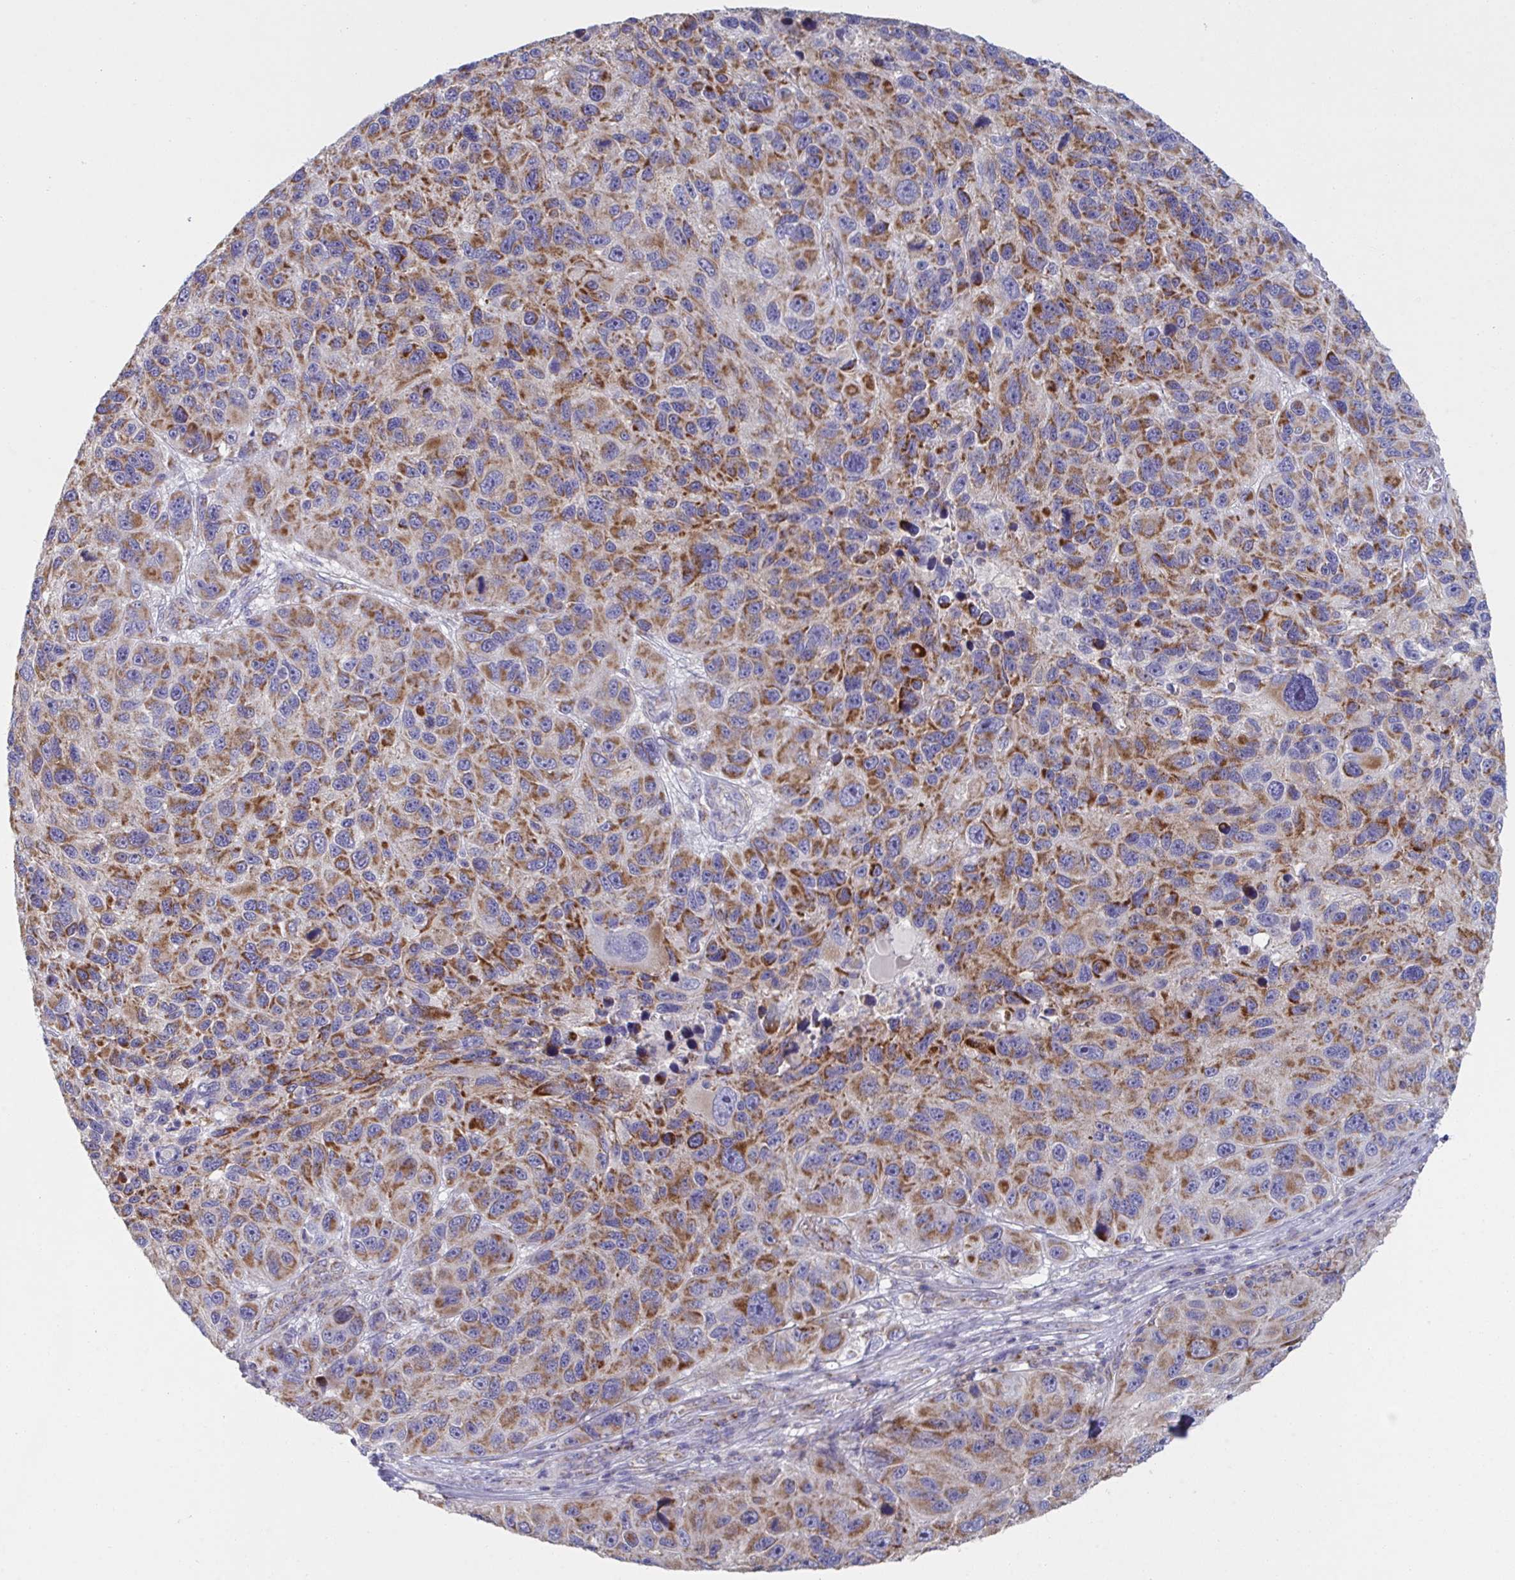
{"staining": {"intensity": "moderate", "quantity": ">75%", "location": "cytoplasmic/membranous"}, "tissue": "melanoma", "cell_type": "Tumor cells", "image_type": "cancer", "snomed": [{"axis": "morphology", "description": "Malignant melanoma, NOS"}, {"axis": "topography", "description": "Skin"}], "caption": "Immunohistochemical staining of melanoma exhibits medium levels of moderate cytoplasmic/membranous protein positivity in approximately >75% of tumor cells.", "gene": "NDUFA7", "patient": {"sex": "male", "age": 53}}